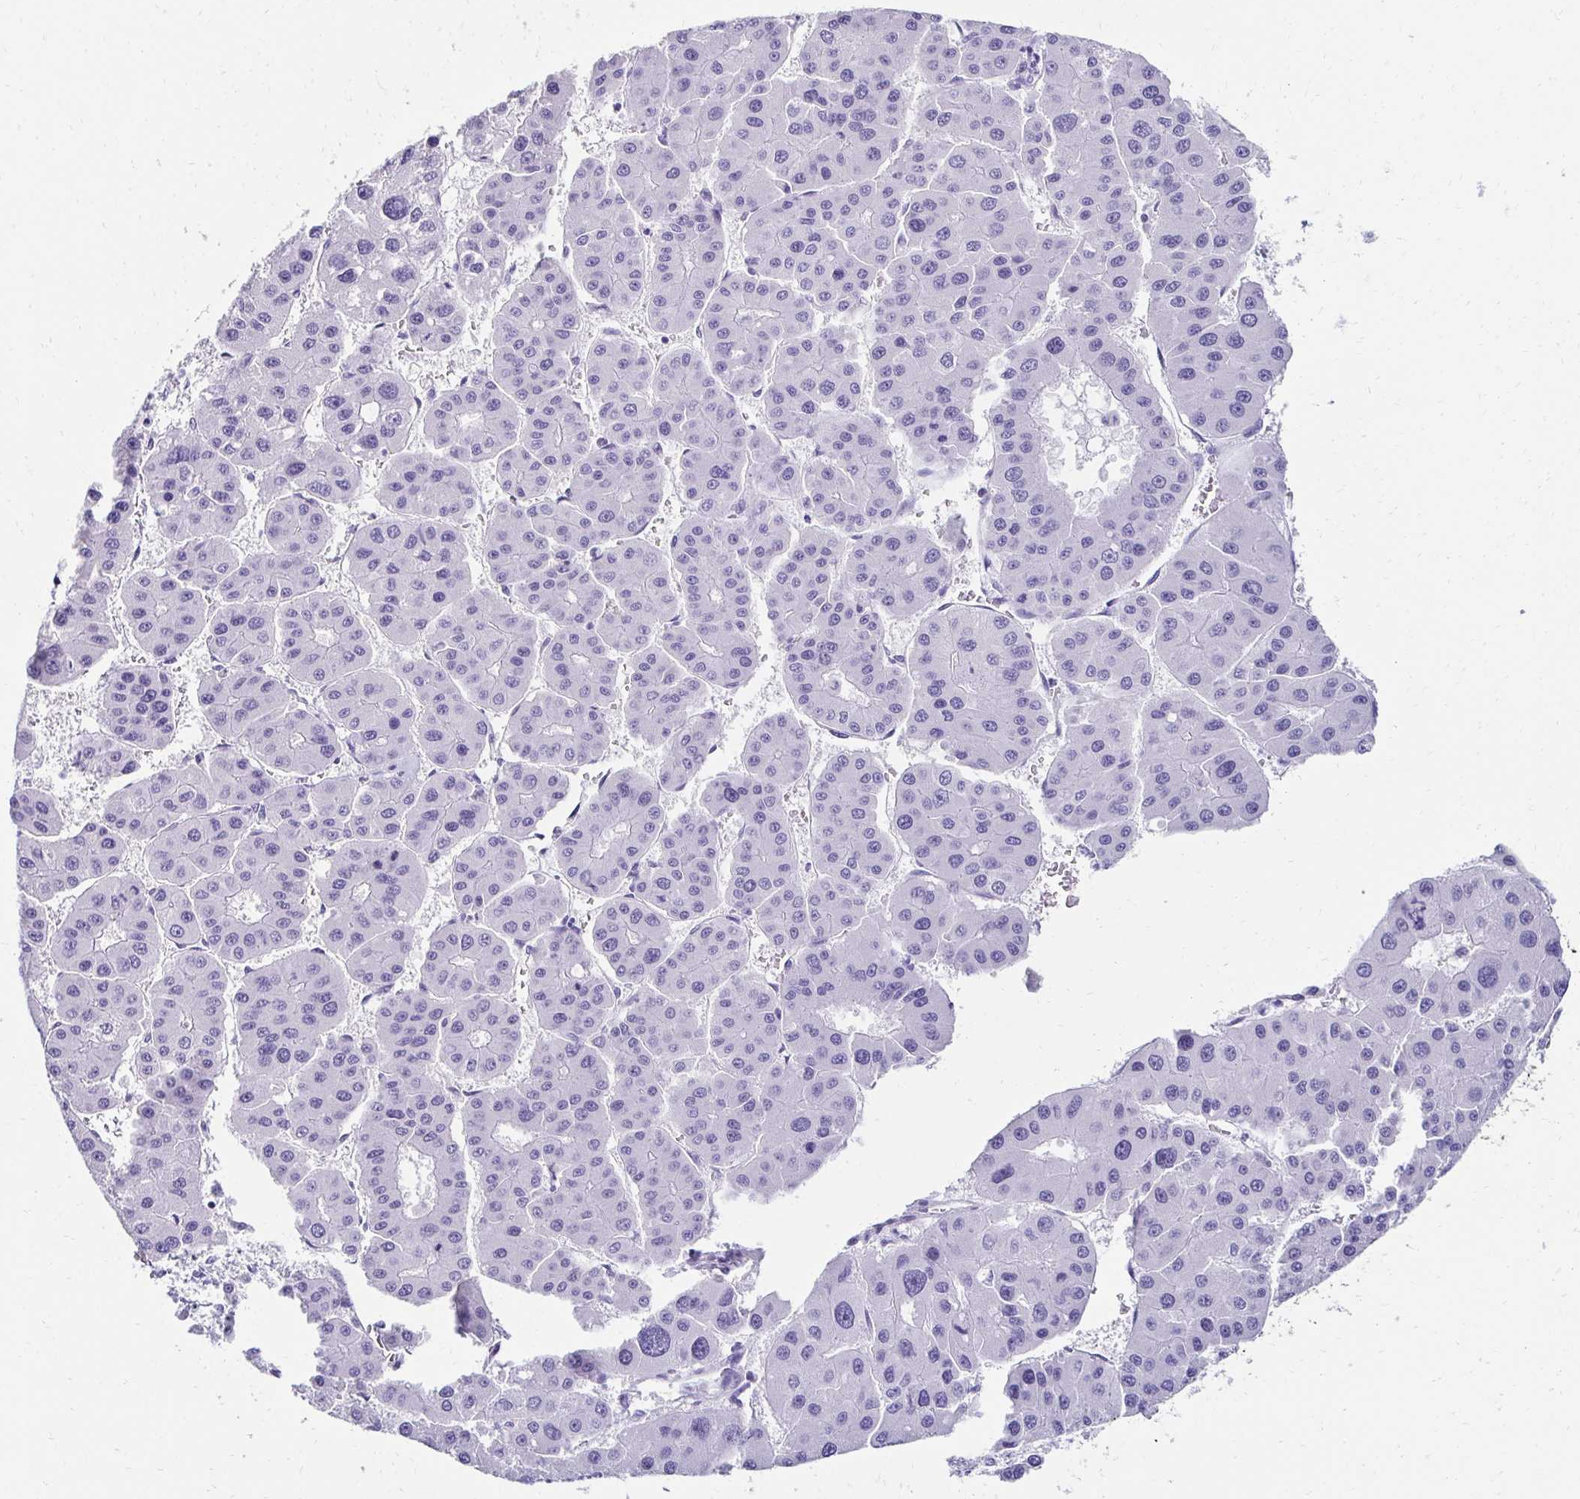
{"staining": {"intensity": "negative", "quantity": "none", "location": "none"}, "tissue": "liver cancer", "cell_type": "Tumor cells", "image_type": "cancer", "snomed": [{"axis": "morphology", "description": "Carcinoma, Hepatocellular, NOS"}, {"axis": "topography", "description": "Liver"}], "caption": "An immunohistochemistry (IHC) image of liver cancer (hepatocellular carcinoma) is shown. There is no staining in tumor cells of liver cancer (hepatocellular carcinoma).", "gene": "TMEM54", "patient": {"sex": "male", "age": 73}}